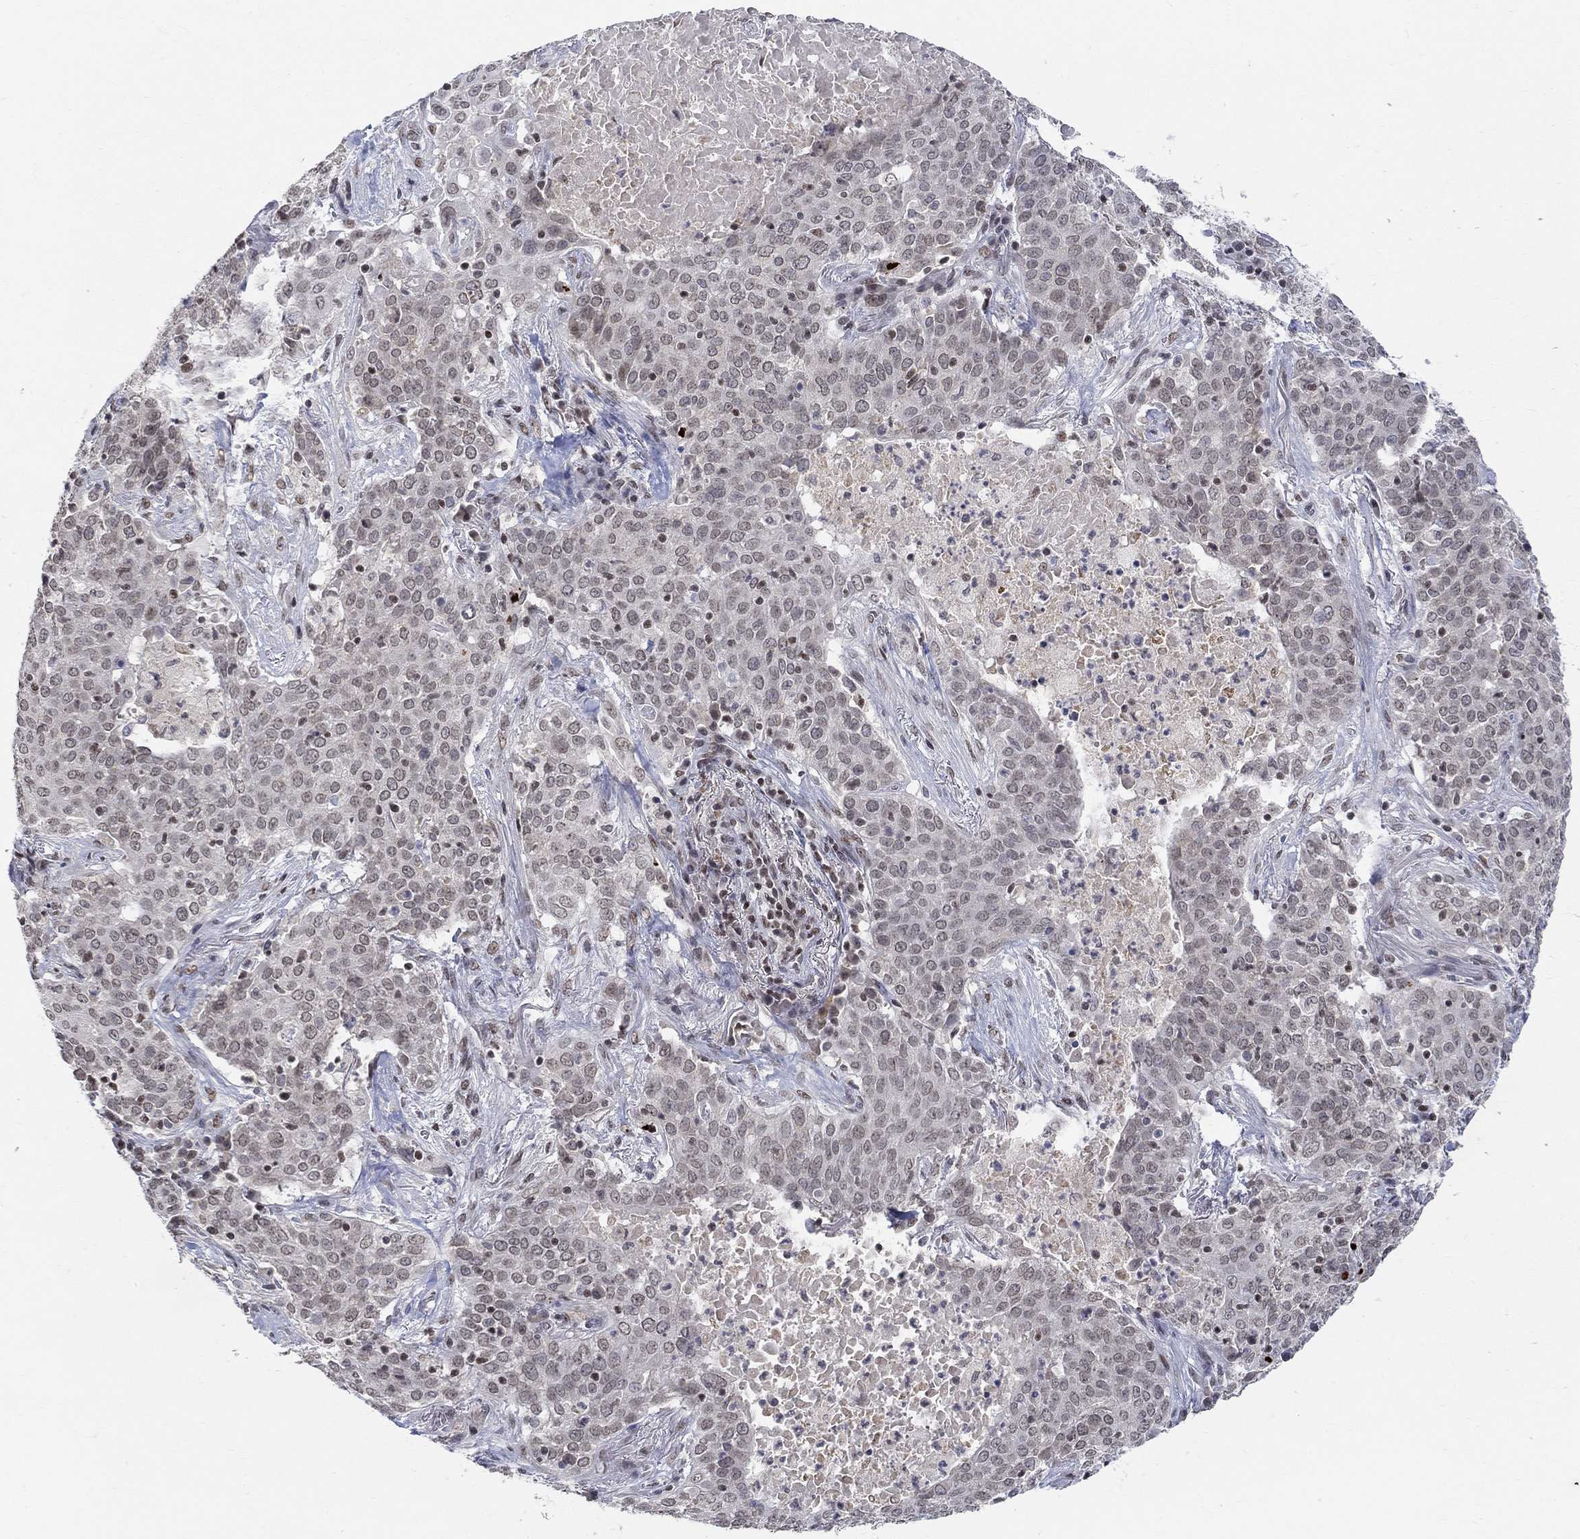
{"staining": {"intensity": "negative", "quantity": "none", "location": "none"}, "tissue": "lung cancer", "cell_type": "Tumor cells", "image_type": "cancer", "snomed": [{"axis": "morphology", "description": "Squamous cell carcinoma, NOS"}, {"axis": "topography", "description": "Lung"}], "caption": "IHC micrograph of lung cancer (squamous cell carcinoma) stained for a protein (brown), which displays no expression in tumor cells.", "gene": "KLF12", "patient": {"sex": "male", "age": 82}}